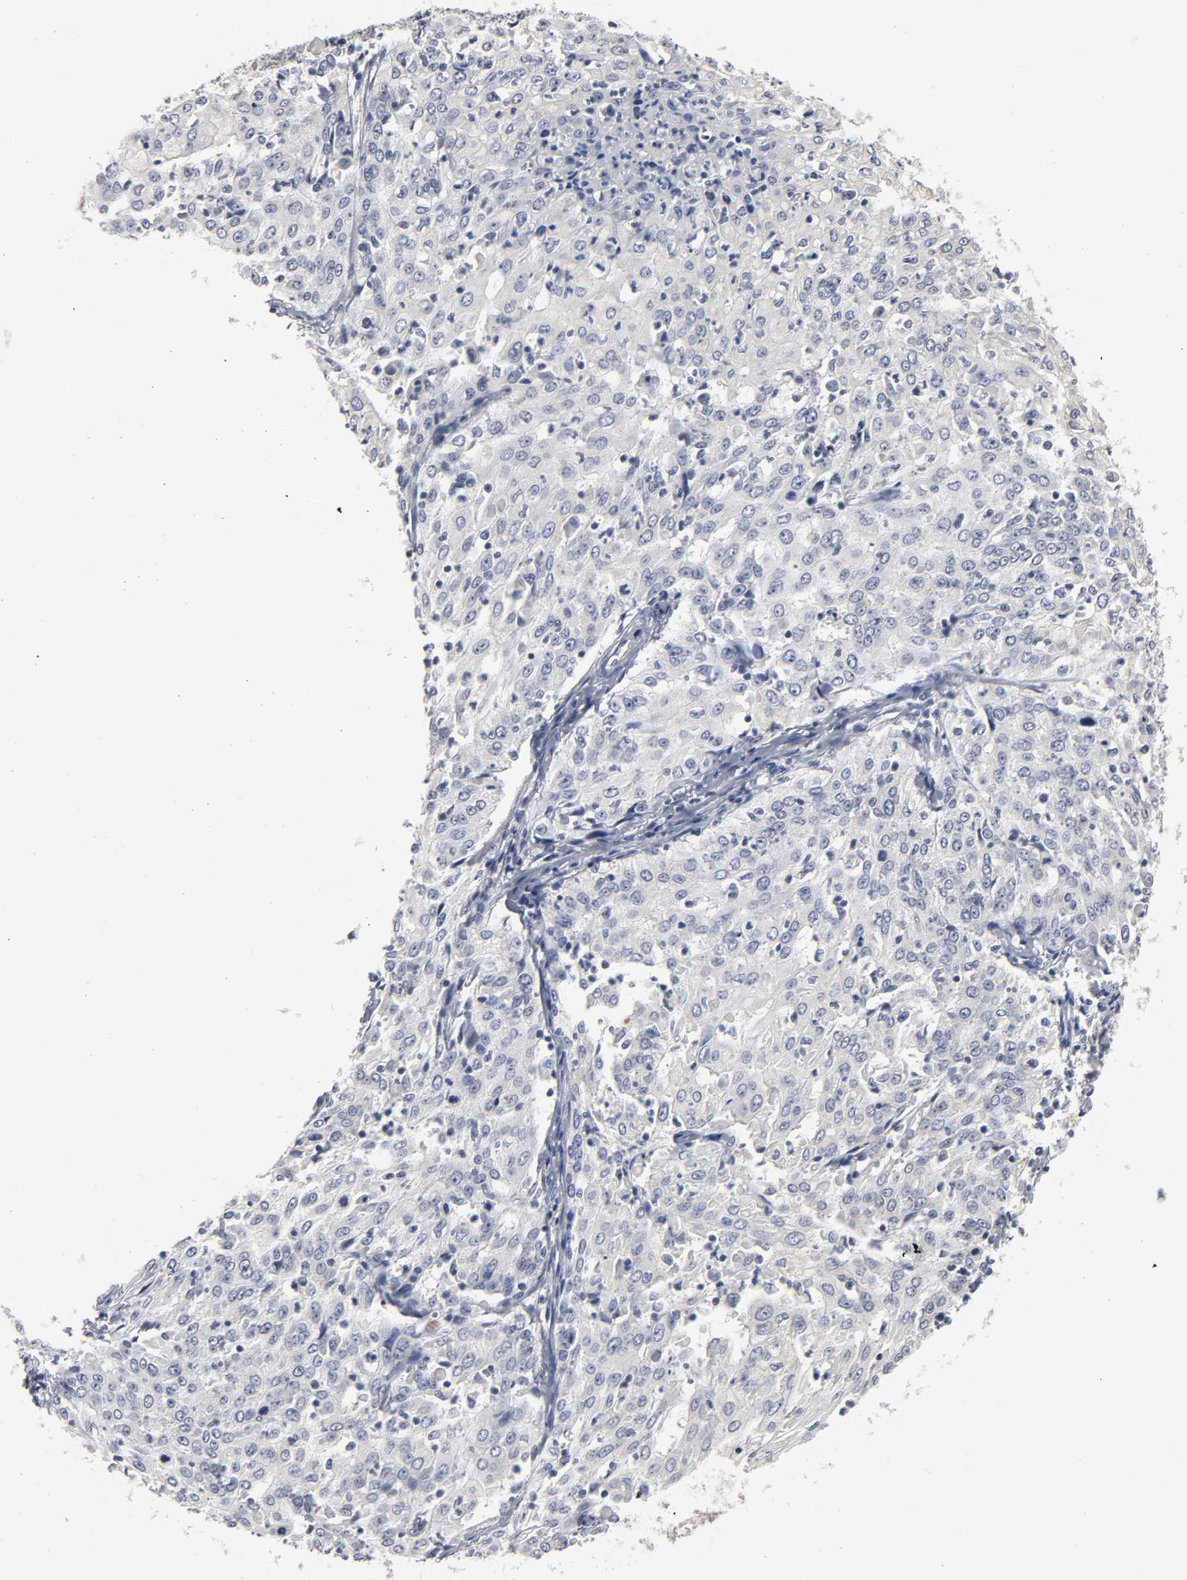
{"staining": {"intensity": "negative", "quantity": "none", "location": "none"}, "tissue": "cervical cancer", "cell_type": "Tumor cells", "image_type": "cancer", "snomed": [{"axis": "morphology", "description": "Squamous cell carcinoma, NOS"}, {"axis": "topography", "description": "Cervix"}], "caption": "This is an IHC histopathology image of cervical squamous cell carcinoma. There is no expression in tumor cells.", "gene": "TCAP", "patient": {"sex": "female", "age": 39}}